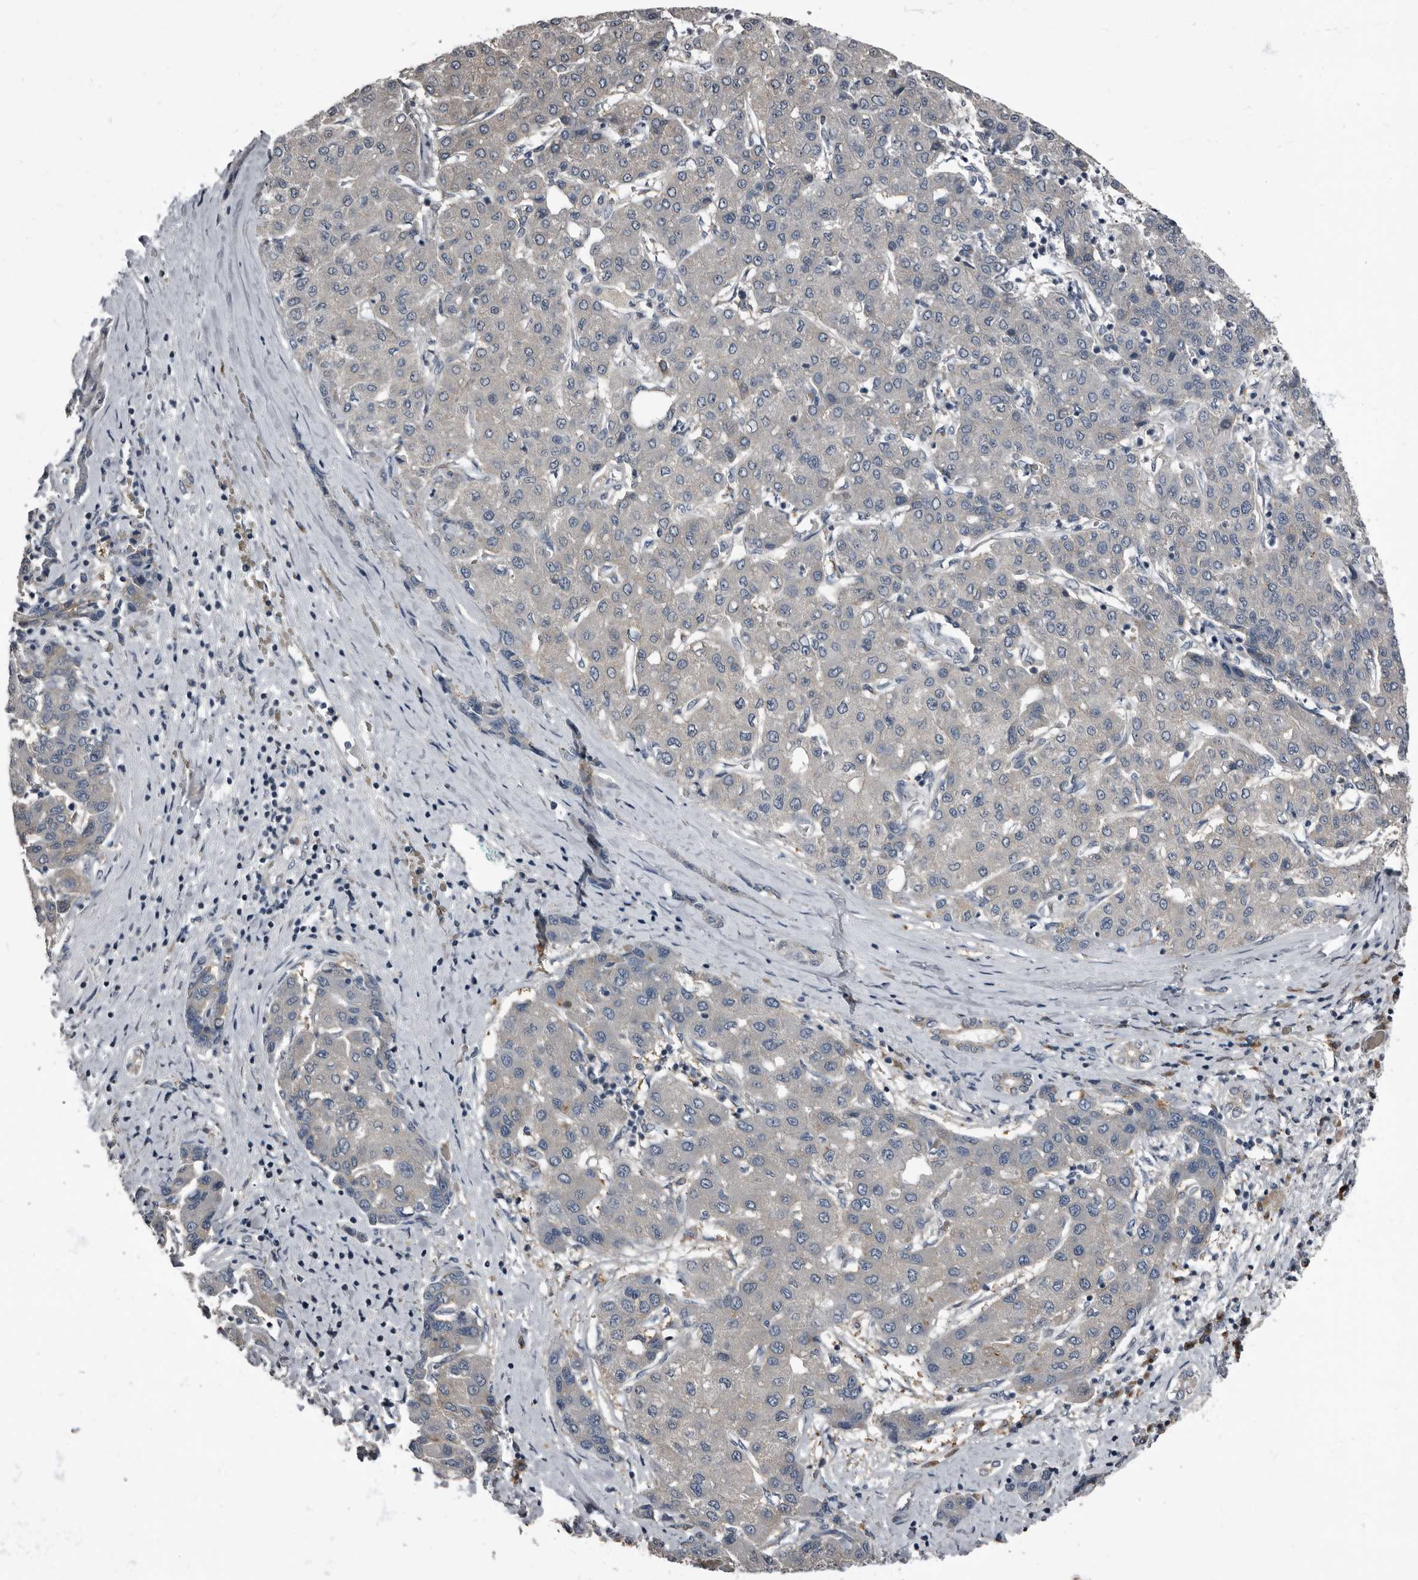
{"staining": {"intensity": "negative", "quantity": "none", "location": "none"}, "tissue": "liver cancer", "cell_type": "Tumor cells", "image_type": "cancer", "snomed": [{"axis": "morphology", "description": "Carcinoma, Hepatocellular, NOS"}, {"axis": "topography", "description": "Liver"}], "caption": "Histopathology image shows no significant protein staining in tumor cells of hepatocellular carcinoma (liver). (DAB immunohistochemistry, high magnification).", "gene": "TPD52L1", "patient": {"sex": "male", "age": 65}}